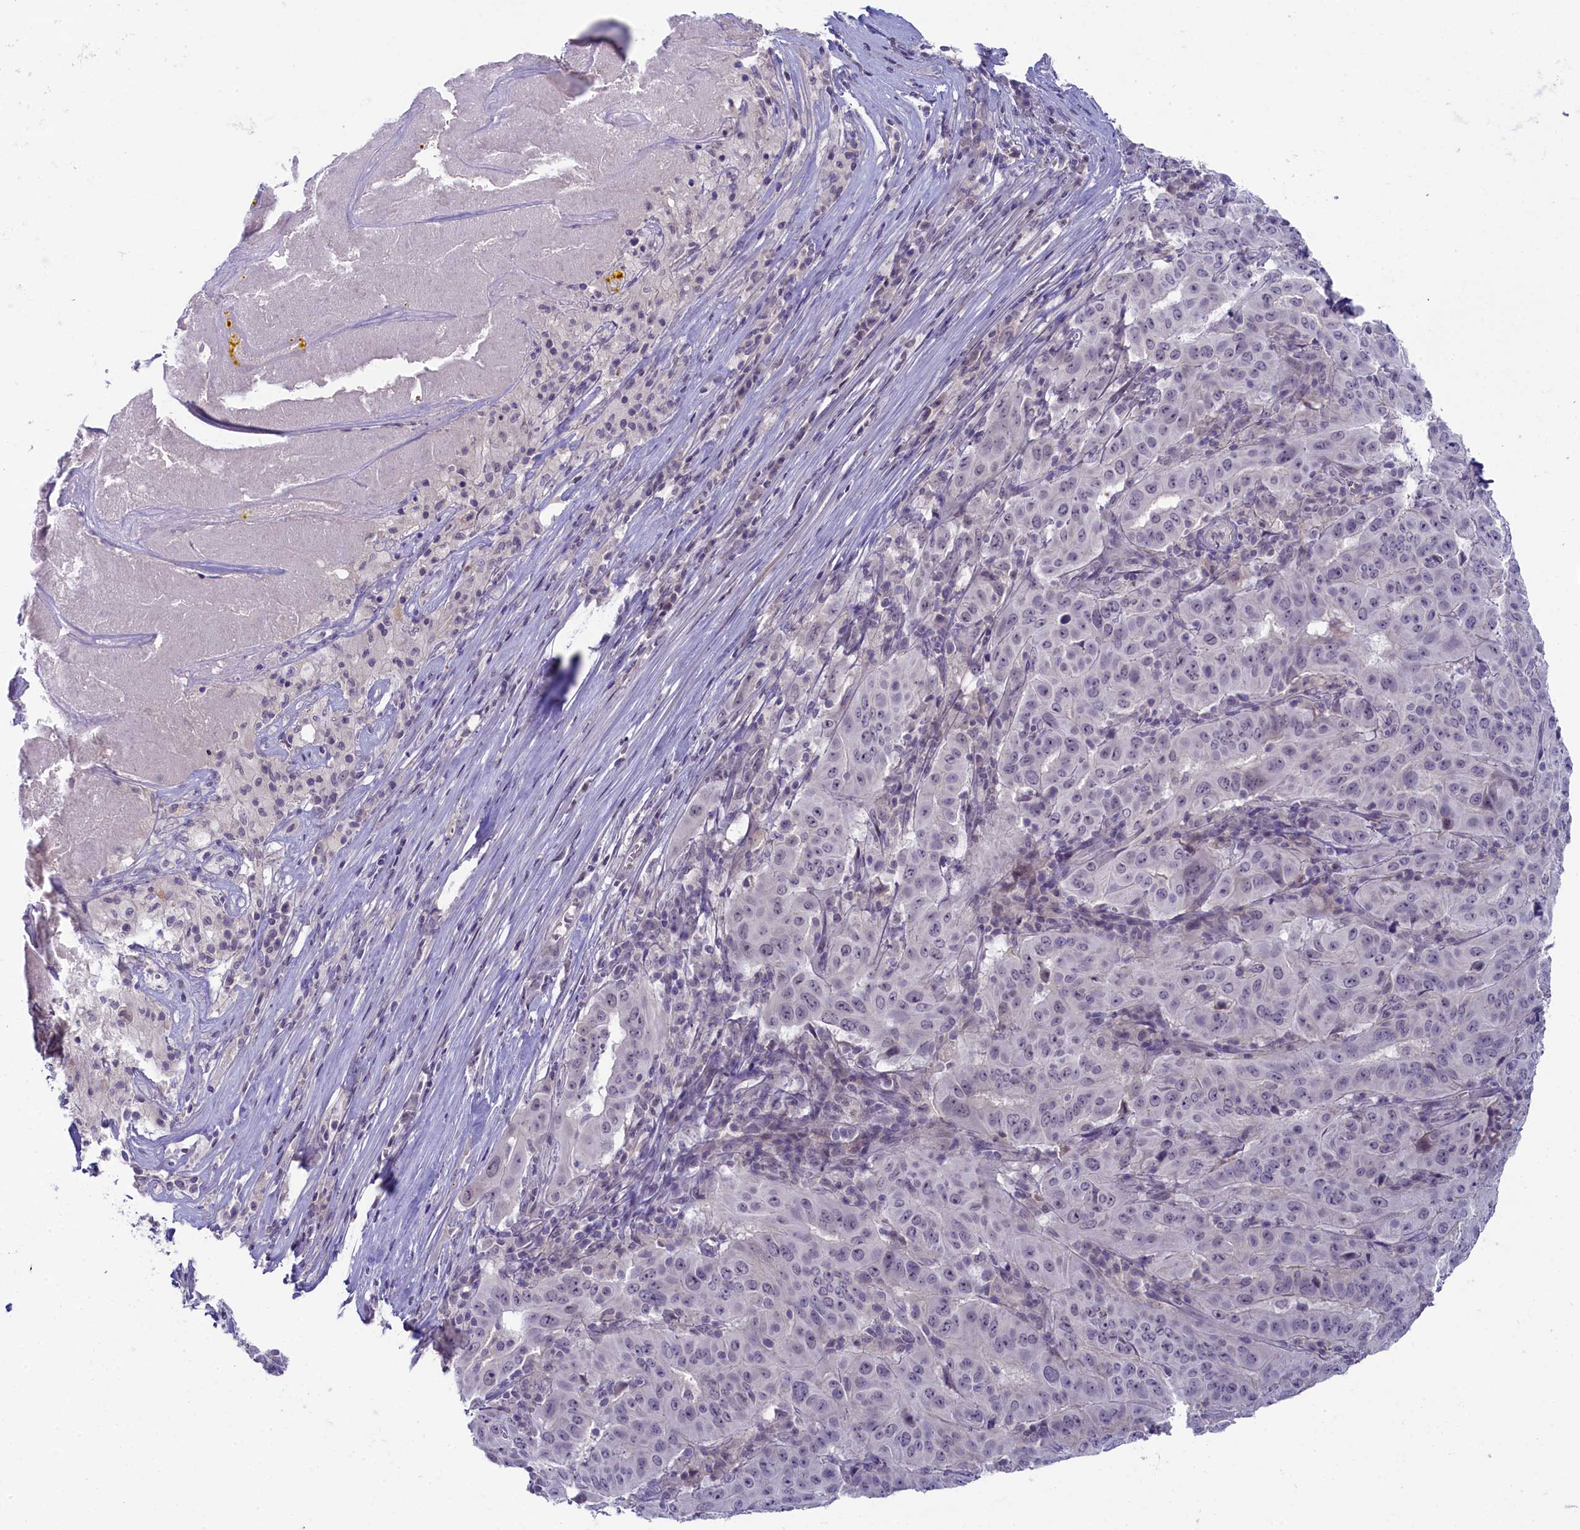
{"staining": {"intensity": "negative", "quantity": "none", "location": "none"}, "tissue": "pancreatic cancer", "cell_type": "Tumor cells", "image_type": "cancer", "snomed": [{"axis": "morphology", "description": "Adenocarcinoma, NOS"}, {"axis": "topography", "description": "Pancreas"}], "caption": "This is a image of immunohistochemistry staining of pancreatic cancer (adenocarcinoma), which shows no expression in tumor cells.", "gene": "CRAMP1", "patient": {"sex": "male", "age": 63}}